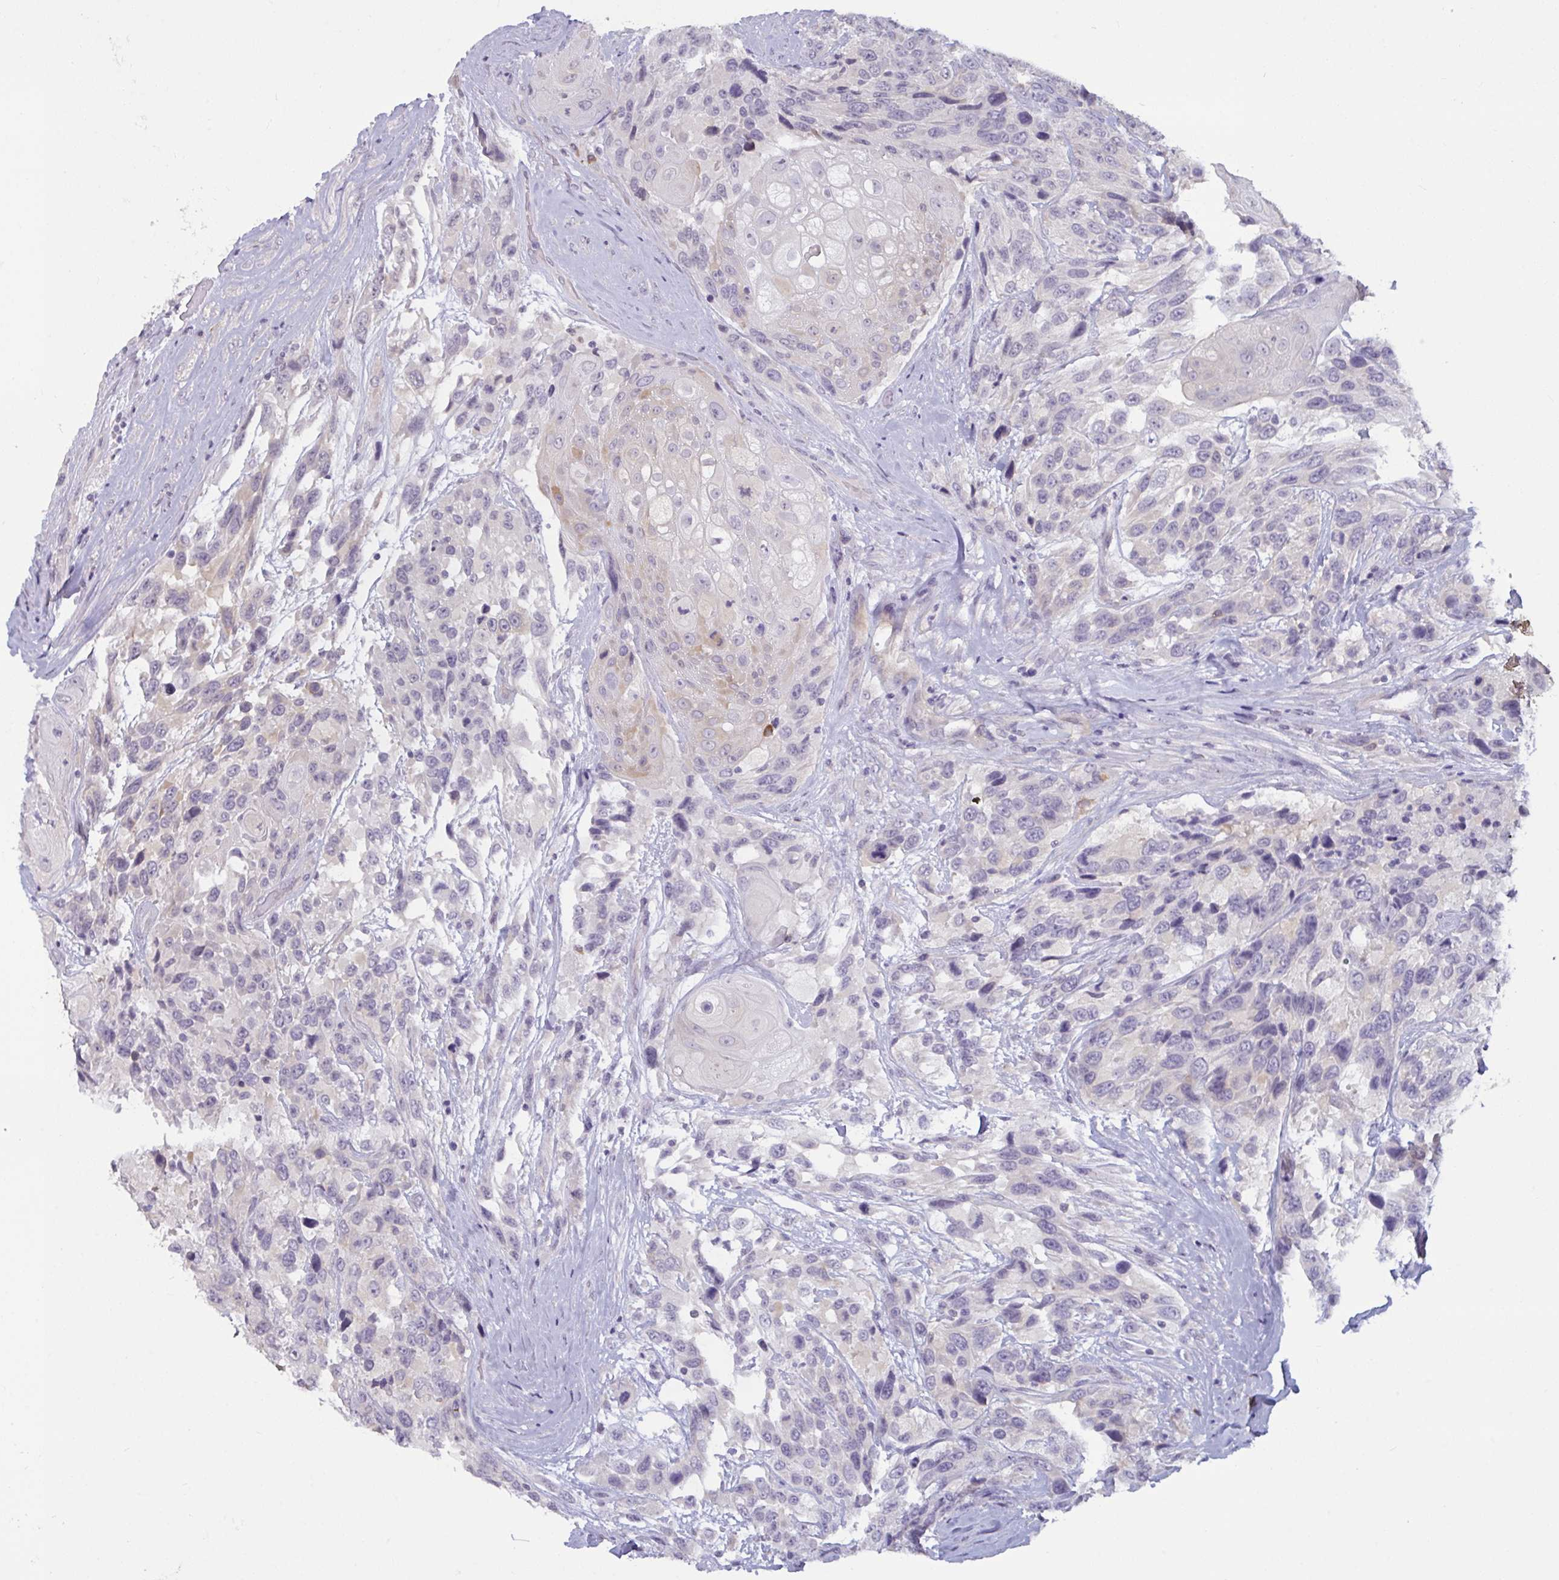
{"staining": {"intensity": "weak", "quantity": "<25%", "location": "cytoplasmic/membranous"}, "tissue": "urothelial cancer", "cell_type": "Tumor cells", "image_type": "cancer", "snomed": [{"axis": "morphology", "description": "Urothelial carcinoma, High grade"}, {"axis": "topography", "description": "Urinary bladder"}], "caption": "Tumor cells show no significant expression in urothelial cancer.", "gene": "TBC1D4", "patient": {"sex": "female", "age": 70}}